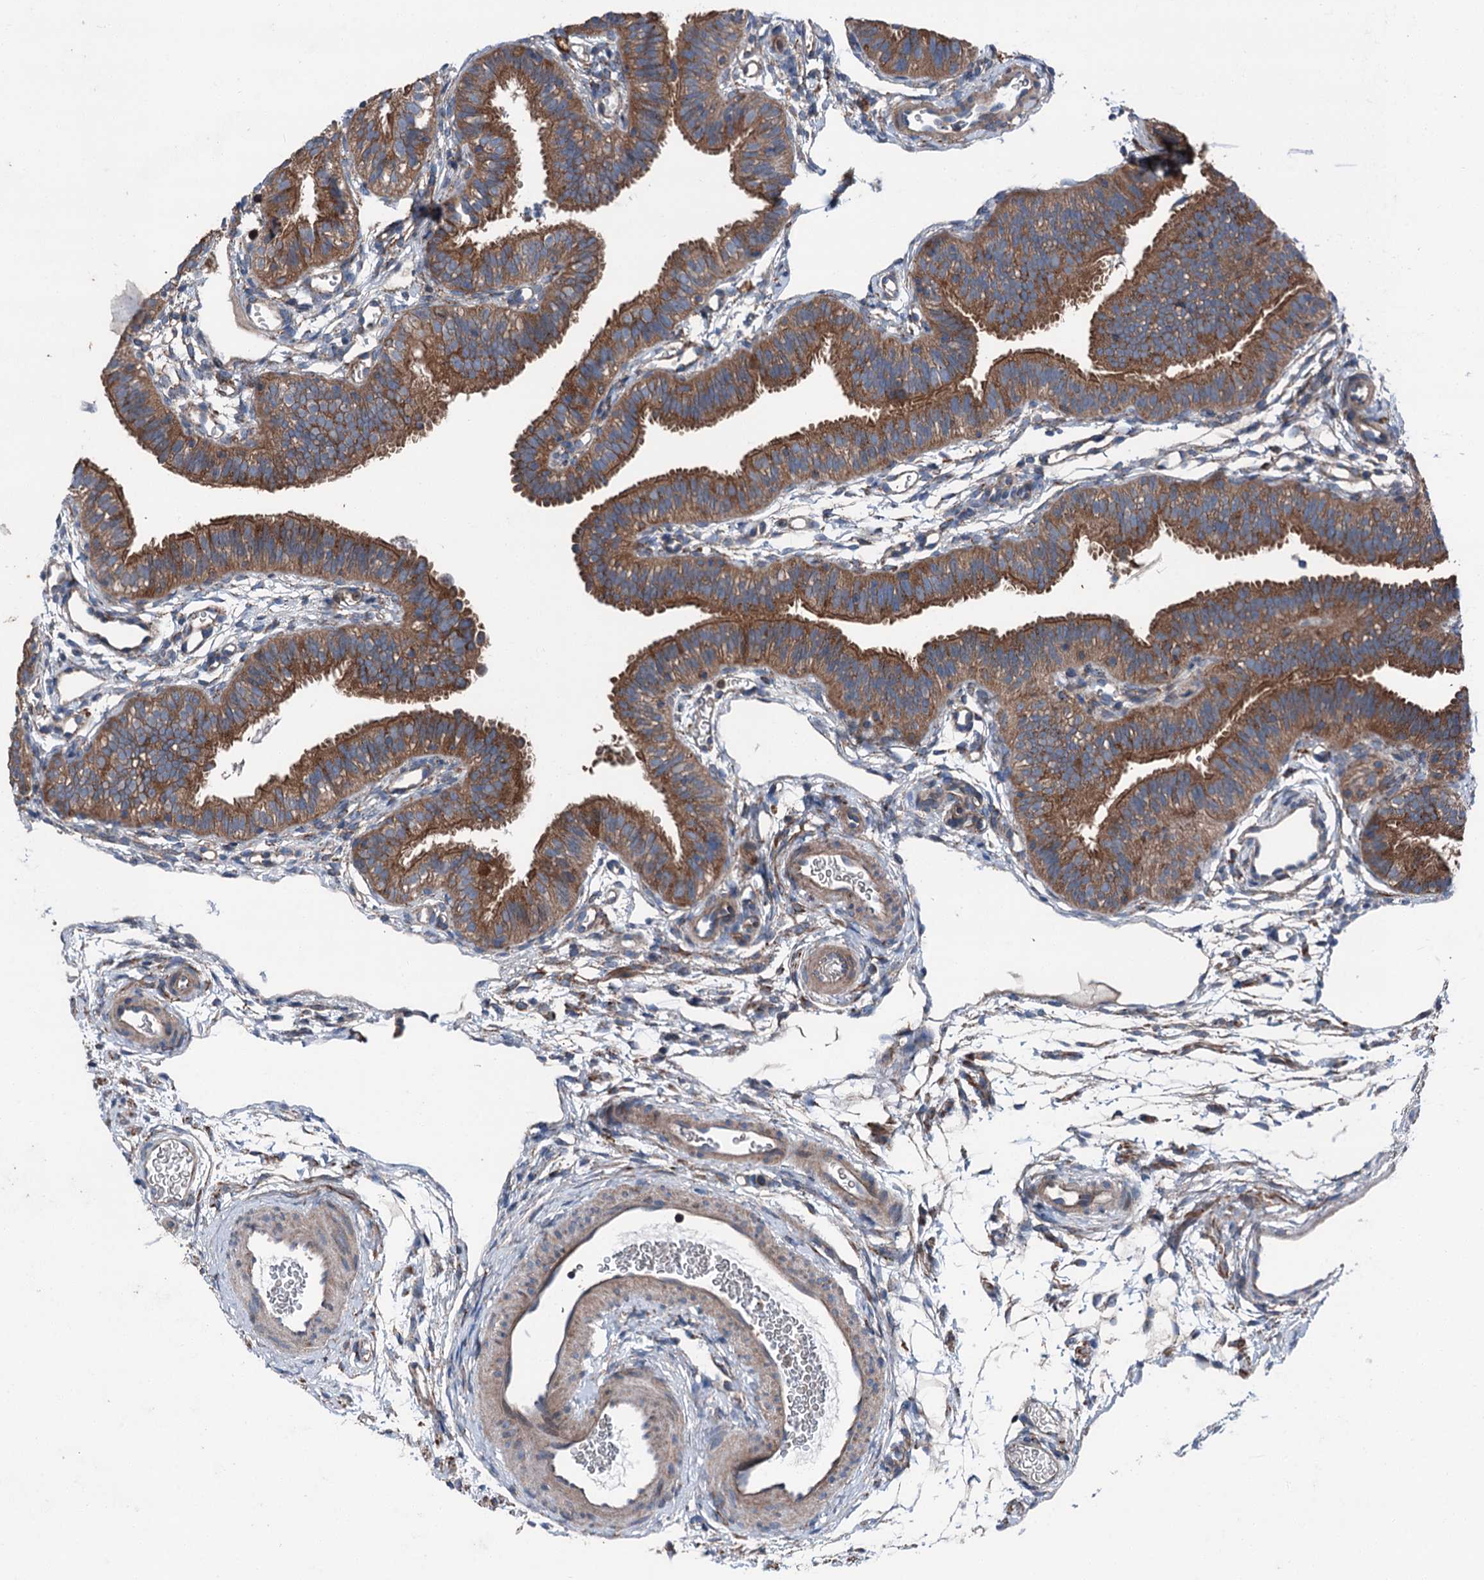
{"staining": {"intensity": "strong", "quantity": ">75%", "location": "cytoplasmic/membranous"}, "tissue": "fallopian tube", "cell_type": "Glandular cells", "image_type": "normal", "snomed": [{"axis": "morphology", "description": "Normal tissue, NOS"}, {"axis": "topography", "description": "Fallopian tube"}], "caption": "Strong cytoplasmic/membranous staining is identified in about >75% of glandular cells in unremarkable fallopian tube.", "gene": "RUFY1", "patient": {"sex": "female", "age": 35}}